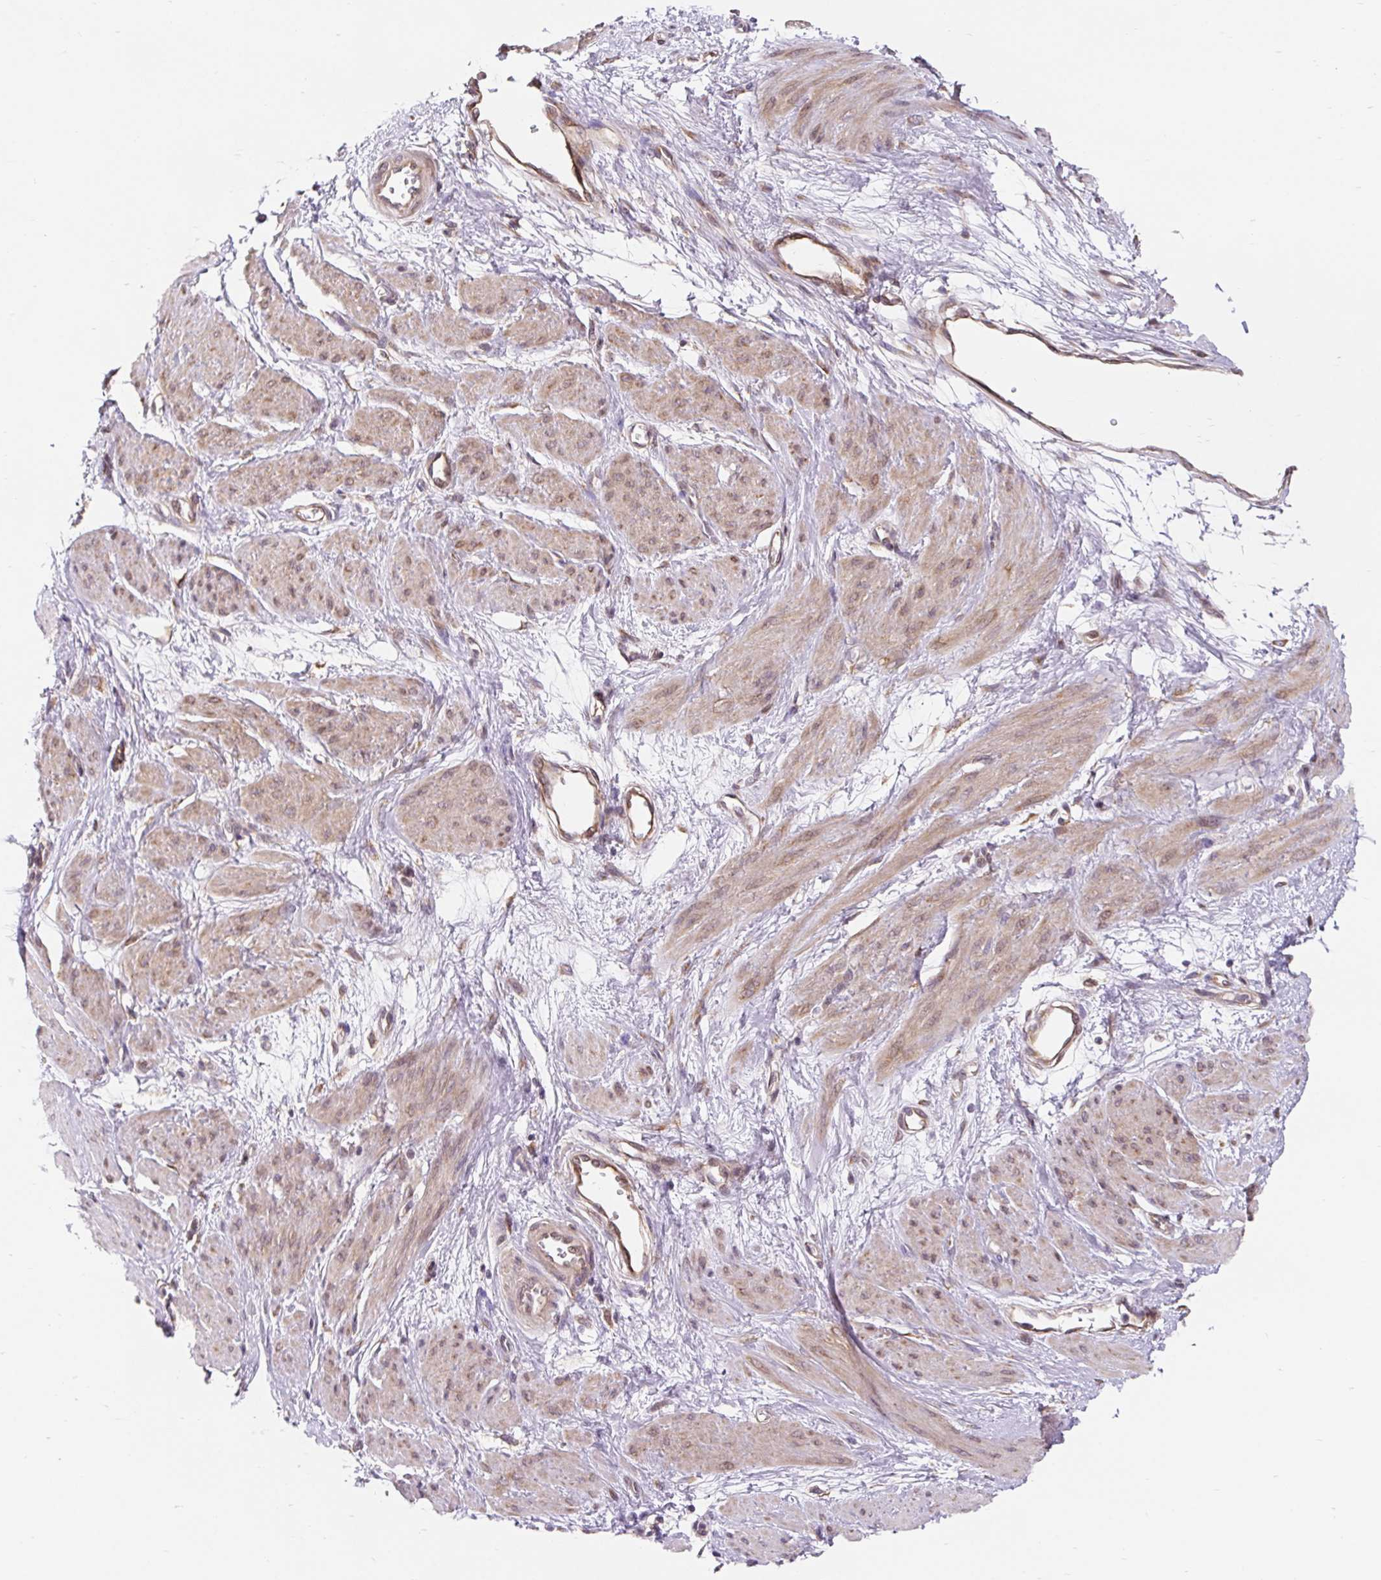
{"staining": {"intensity": "weak", "quantity": "25%-75%", "location": "cytoplasmic/membranous"}, "tissue": "smooth muscle", "cell_type": "Smooth muscle cells", "image_type": "normal", "snomed": [{"axis": "morphology", "description": "Normal tissue, NOS"}, {"axis": "topography", "description": "Smooth muscle"}, {"axis": "topography", "description": "Uterus"}], "caption": "The photomicrograph exhibits staining of benign smooth muscle, revealing weak cytoplasmic/membranous protein expression (brown color) within smooth muscle cells. The protein of interest is stained brown, and the nuclei are stained in blue (DAB (3,3'-diaminobenzidine) IHC with brightfield microscopy, high magnification).", "gene": "LYPD5", "patient": {"sex": "female", "age": 39}}